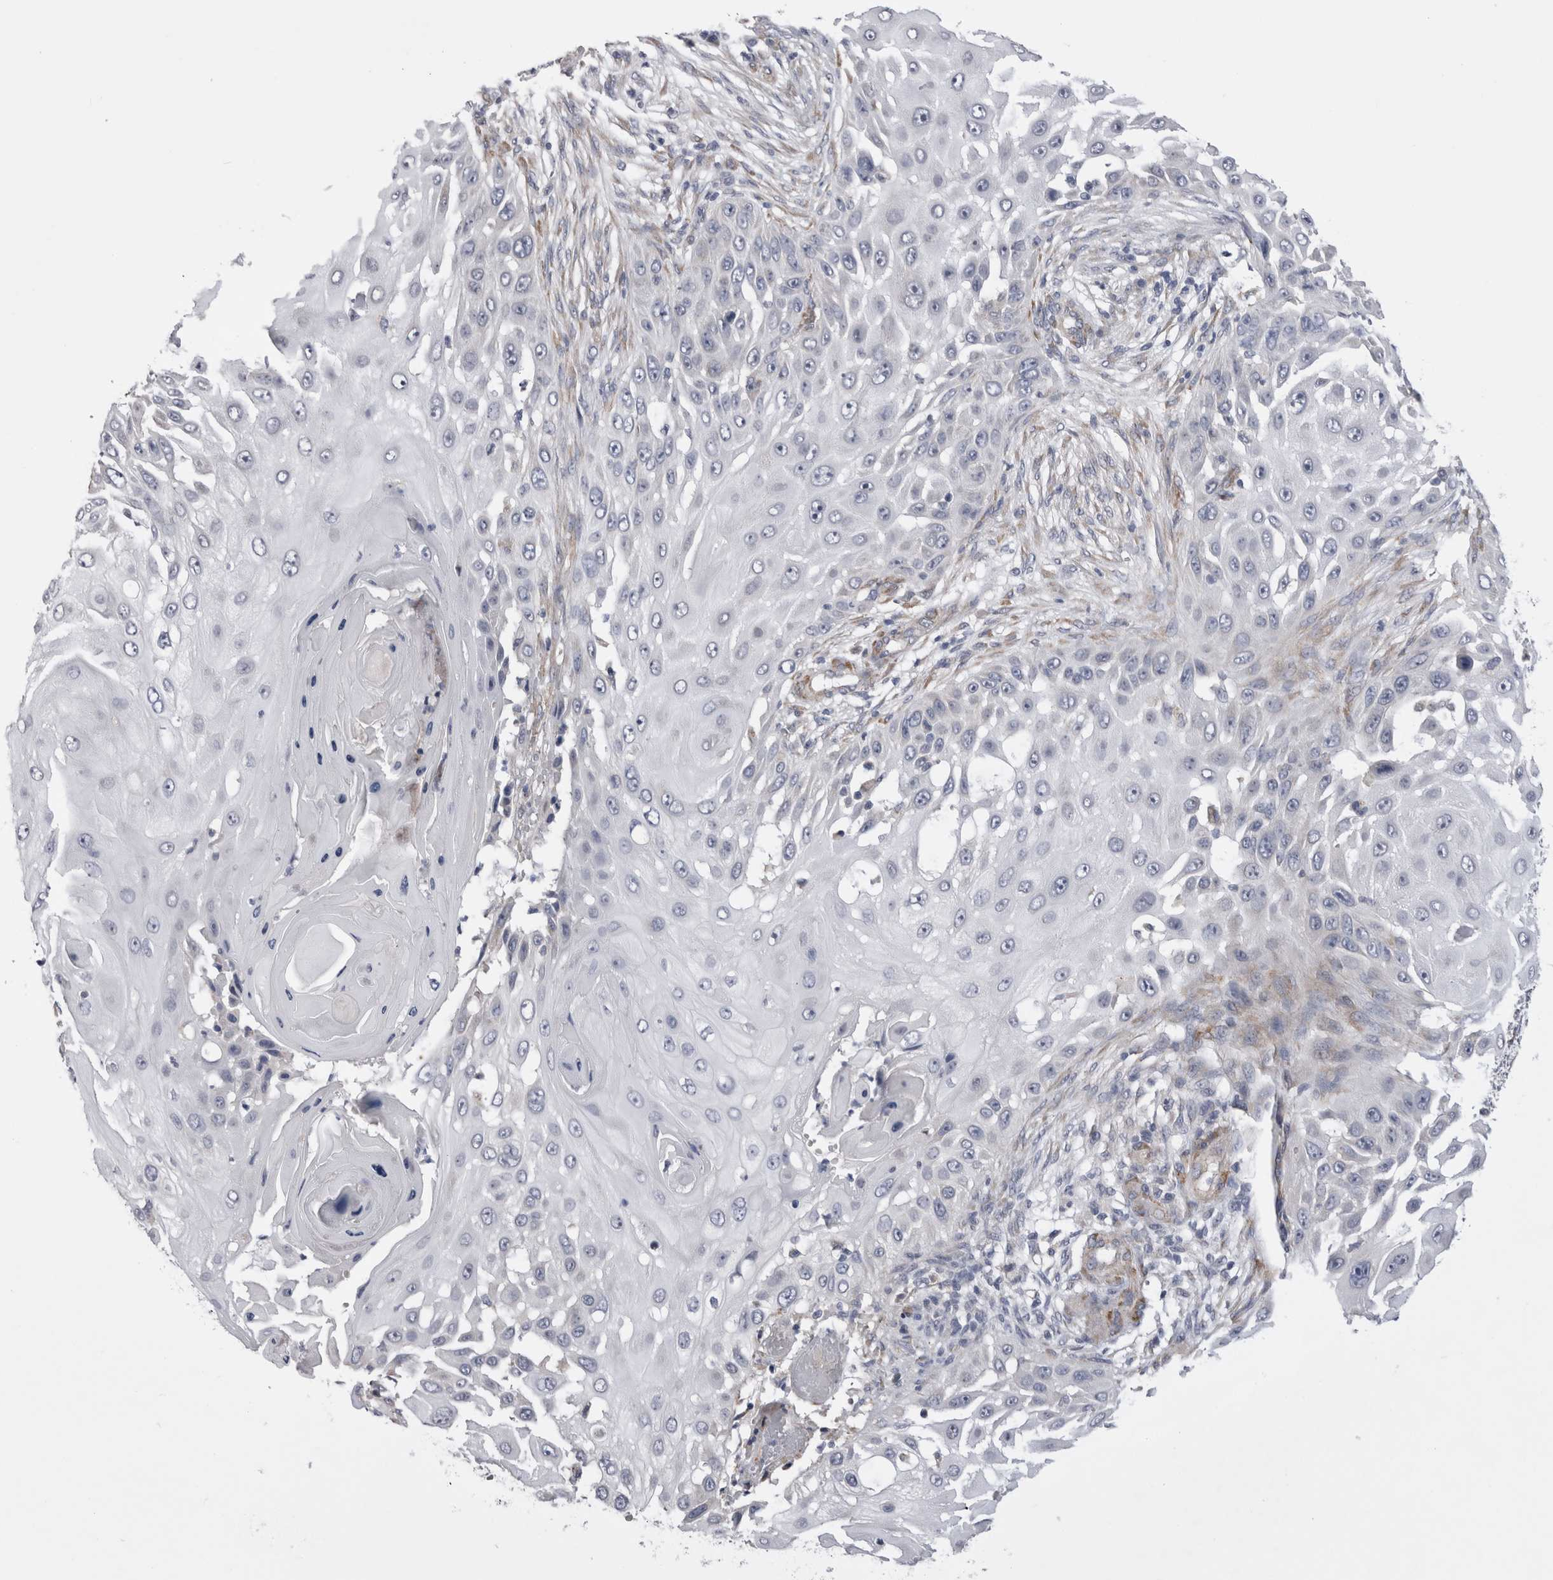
{"staining": {"intensity": "weak", "quantity": "<25%", "location": "cytoplasmic/membranous"}, "tissue": "skin cancer", "cell_type": "Tumor cells", "image_type": "cancer", "snomed": [{"axis": "morphology", "description": "Squamous cell carcinoma, NOS"}, {"axis": "topography", "description": "Skin"}], "caption": "Image shows no significant protein expression in tumor cells of skin cancer (squamous cell carcinoma).", "gene": "ARHGAP29", "patient": {"sex": "female", "age": 44}}